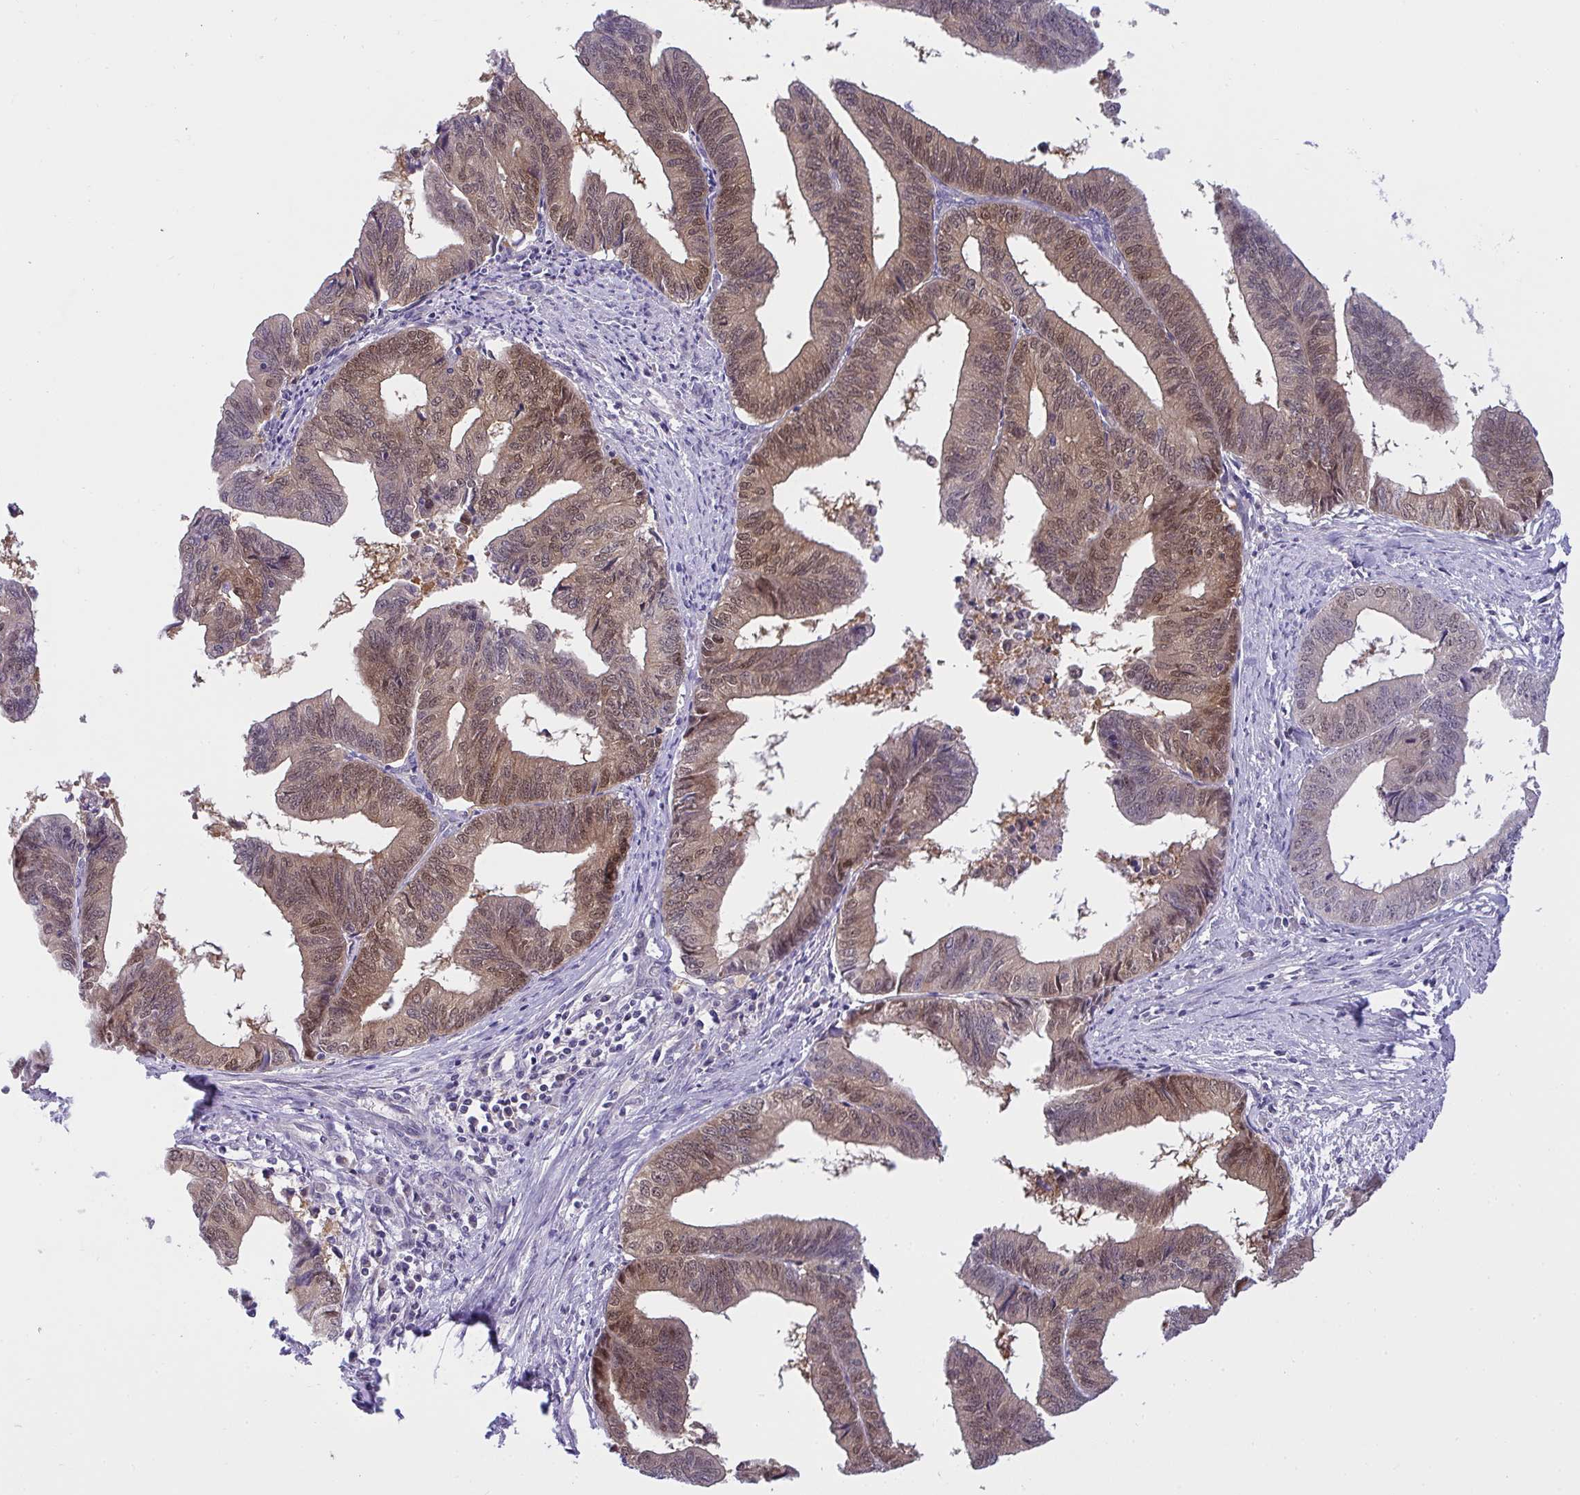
{"staining": {"intensity": "moderate", "quantity": ">75%", "location": "cytoplasmic/membranous,nuclear"}, "tissue": "endometrial cancer", "cell_type": "Tumor cells", "image_type": "cancer", "snomed": [{"axis": "morphology", "description": "Adenocarcinoma, NOS"}, {"axis": "topography", "description": "Endometrium"}], "caption": "Tumor cells display moderate cytoplasmic/membranous and nuclear staining in about >75% of cells in endometrial cancer (adenocarcinoma).", "gene": "HOXD12", "patient": {"sex": "female", "age": 65}}